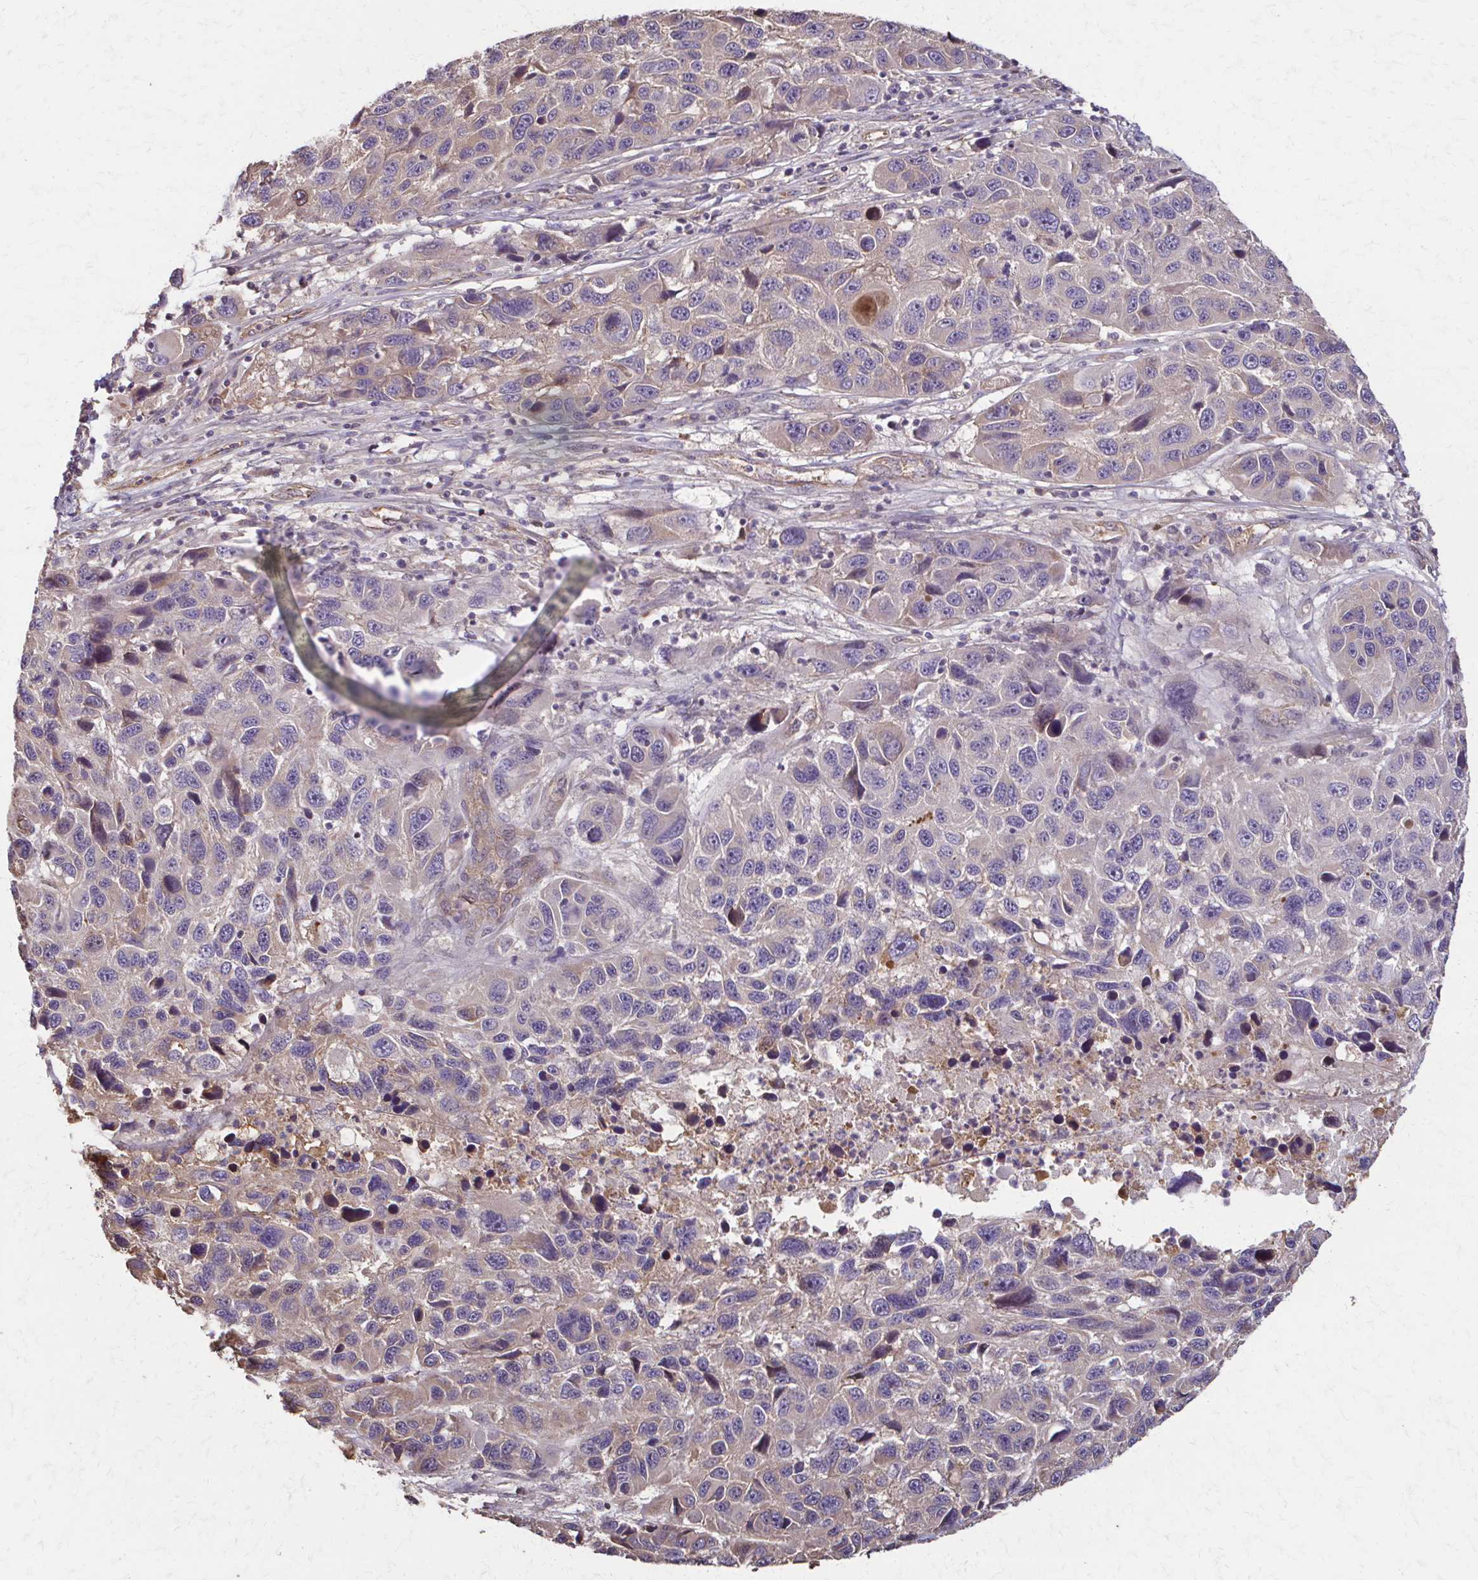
{"staining": {"intensity": "weak", "quantity": "<25%", "location": "cytoplasmic/membranous"}, "tissue": "melanoma", "cell_type": "Tumor cells", "image_type": "cancer", "snomed": [{"axis": "morphology", "description": "Malignant melanoma, NOS"}, {"axis": "topography", "description": "Skin"}], "caption": "Human melanoma stained for a protein using immunohistochemistry (IHC) displays no staining in tumor cells.", "gene": "IL18BP", "patient": {"sex": "male", "age": 53}}